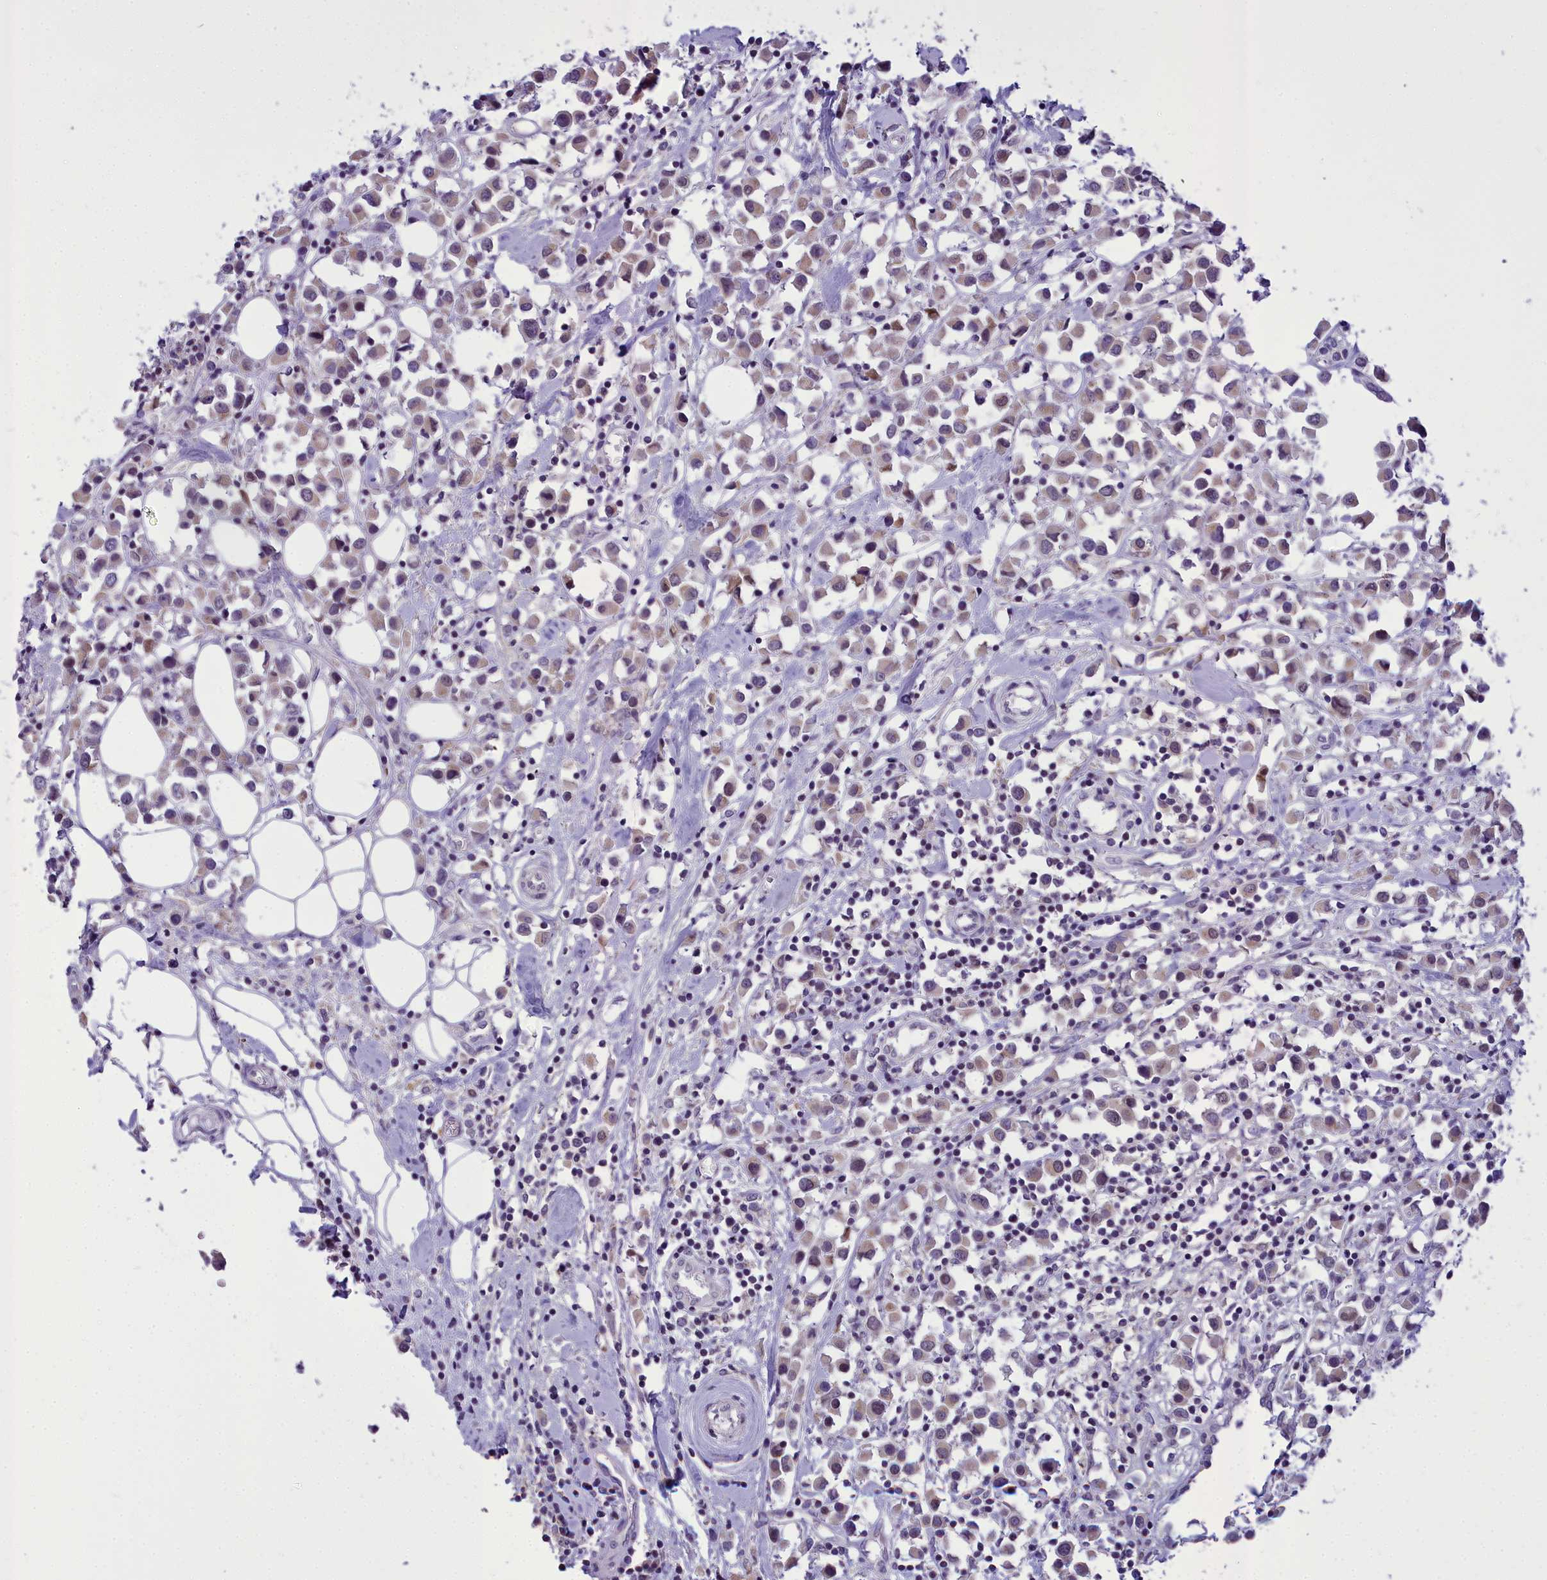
{"staining": {"intensity": "weak", "quantity": "25%-75%", "location": "cytoplasmic/membranous"}, "tissue": "breast cancer", "cell_type": "Tumor cells", "image_type": "cancer", "snomed": [{"axis": "morphology", "description": "Duct carcinoma"}, {"axis": "topography", "description": "Breast"}], "caption": "Immunohistochemical staining of human breast cancer (intraductal carcinoma) exhibits weak cytoplasmic/membranous protein positivity in about 25%-75% of tumor cells.", "gene": "B9D2", "patient": {"sex": "female", "age": 61}}